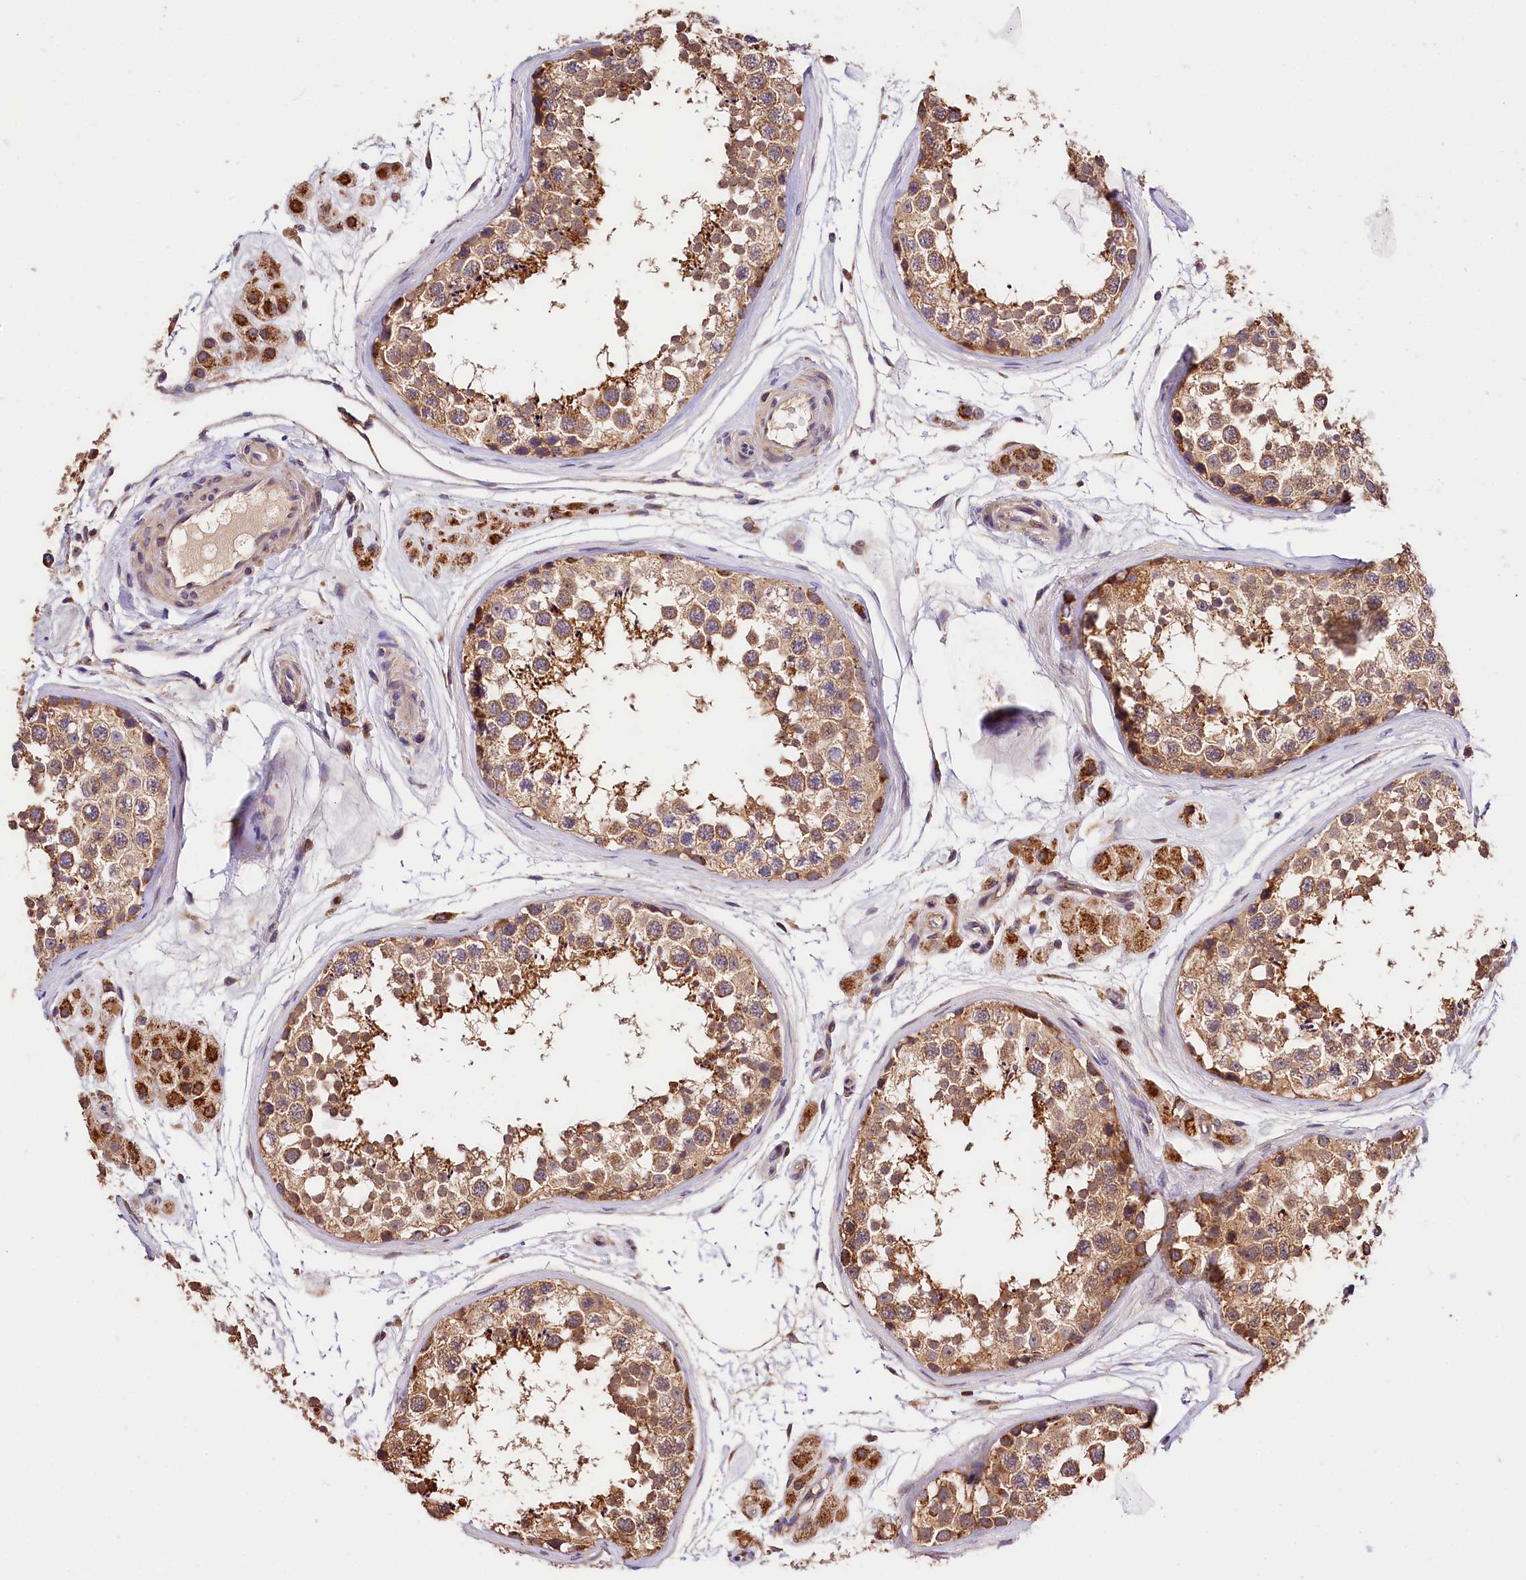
{"staining": {"intensity": "moderate", "quantity": ">75%", "location": "cytoplasmic/membranous"}, "tissue": "testis", "cell_type": "Cells in seminiferous ducts", "image_type": "normal", "snomed": [{"axis": "morphology", "description": "Normal tissue, NOS"}, {"axis": "topography", "description": "Testis"}], "caption": "A micrograph of testis stained for a protein shows moderate cytoplasmic/membranous brown staining in cells in seminiferous ducts. (brown staining indicates protein expression, while blue staining denotes nuclei).", "gene": "KPTN", "patient": {"sex": "male", "age": 56}}